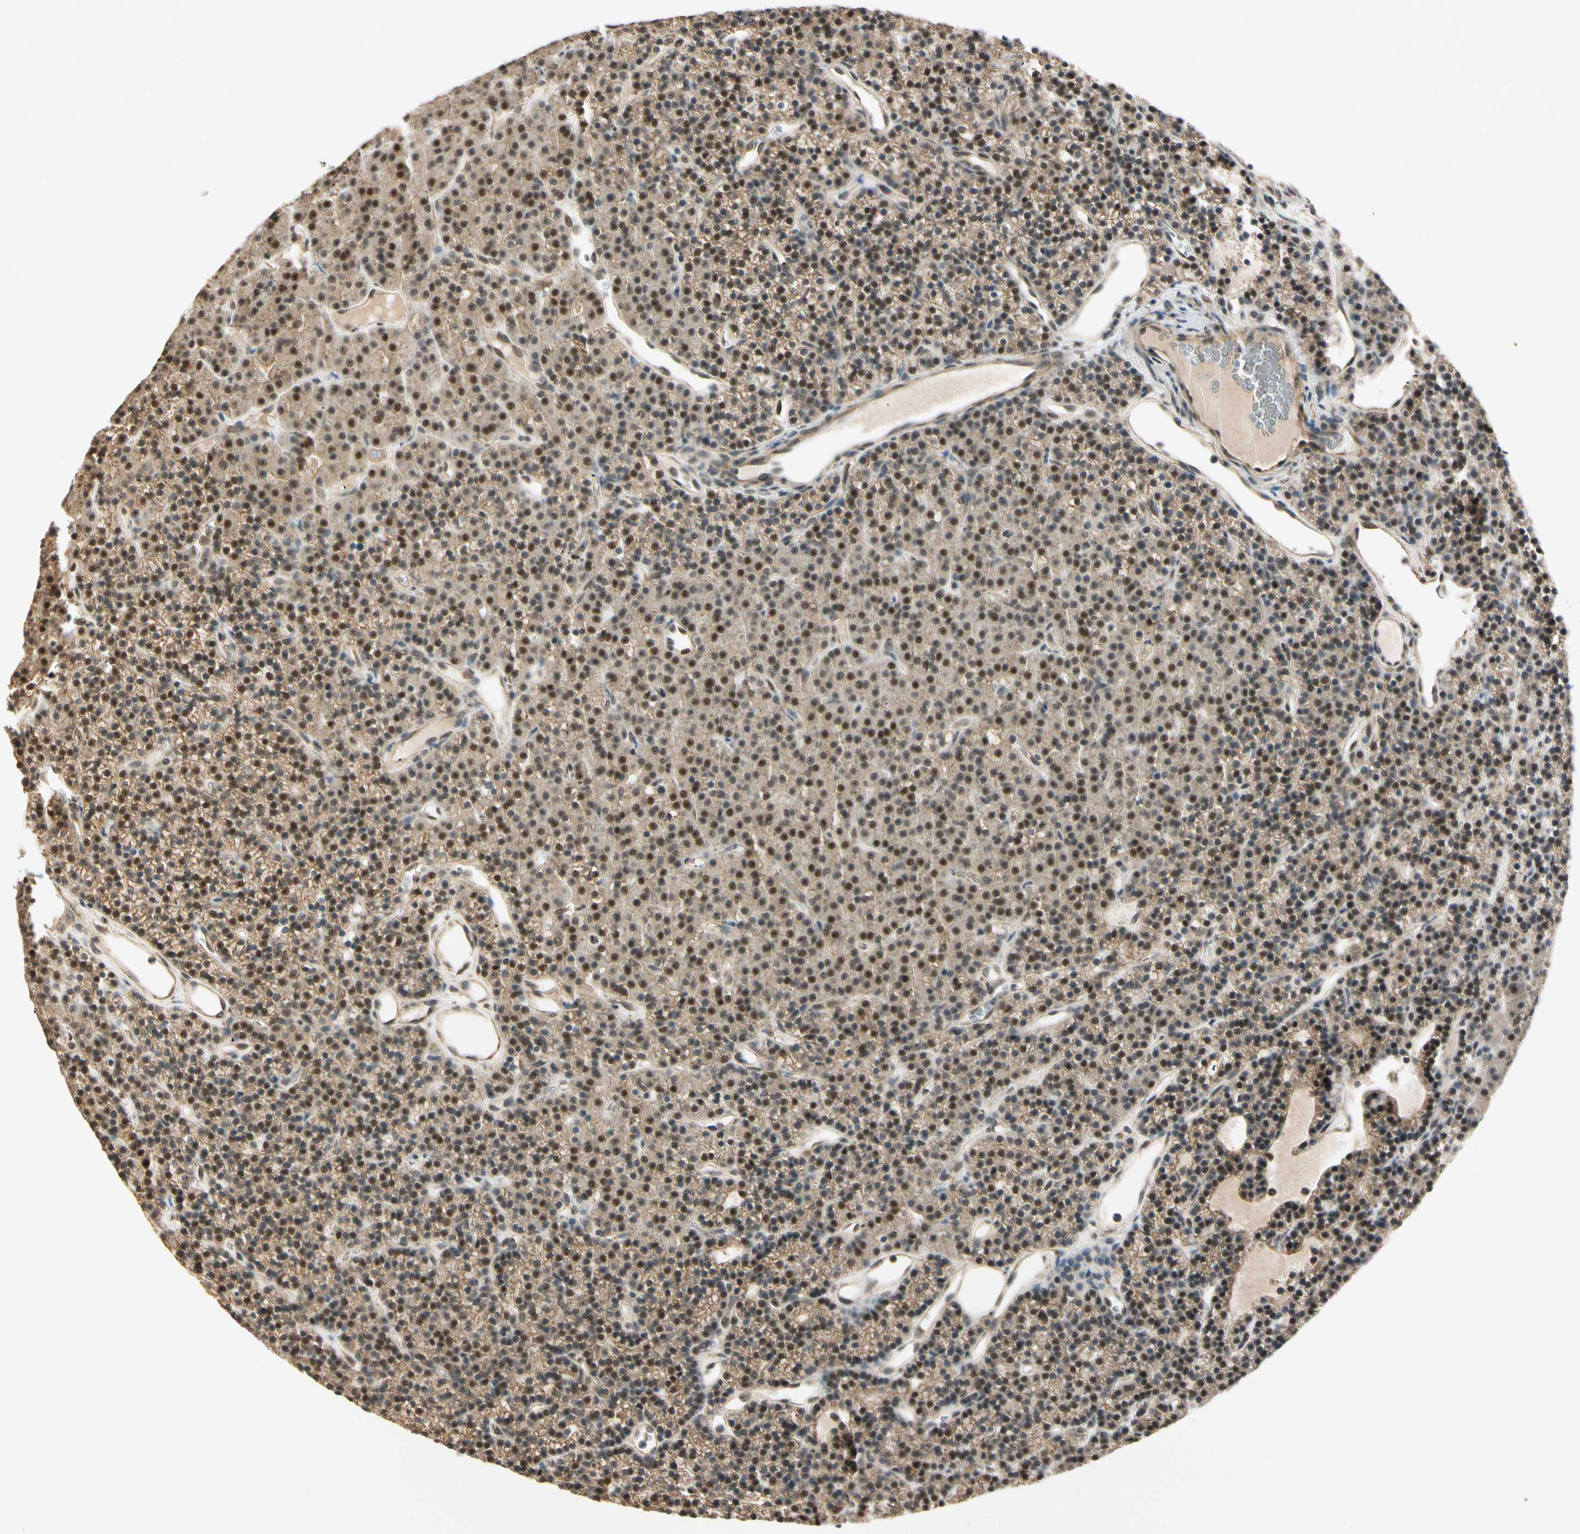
{"staining": {"intensity": "moderate", "quantity": ">75%", "location": "cytoplasmic/membranous,nuclear"}, "tissue": "parathyroid gland", "cell_type": "Glandular cells", "image_type": "normal", "snomed": [{"axis": "morphology", "description": "Normal tissue, NOS"}, {"axis": "morphology", "description": "Hyperplasia, NOS"}, {"axis": "topography", "description": "Parathyroid gland"}], "caption": "Immunohistochemistry histopathology image of unremarkable parathyroid gland stained for a protein (brown), which demonstrates medium levels of moderate cytoplasmic/membranous,nuclear expression in approximately >75% of glandular cells.", "gene": "MCPH1", "patient": {"sex": "male", "age": 44}}